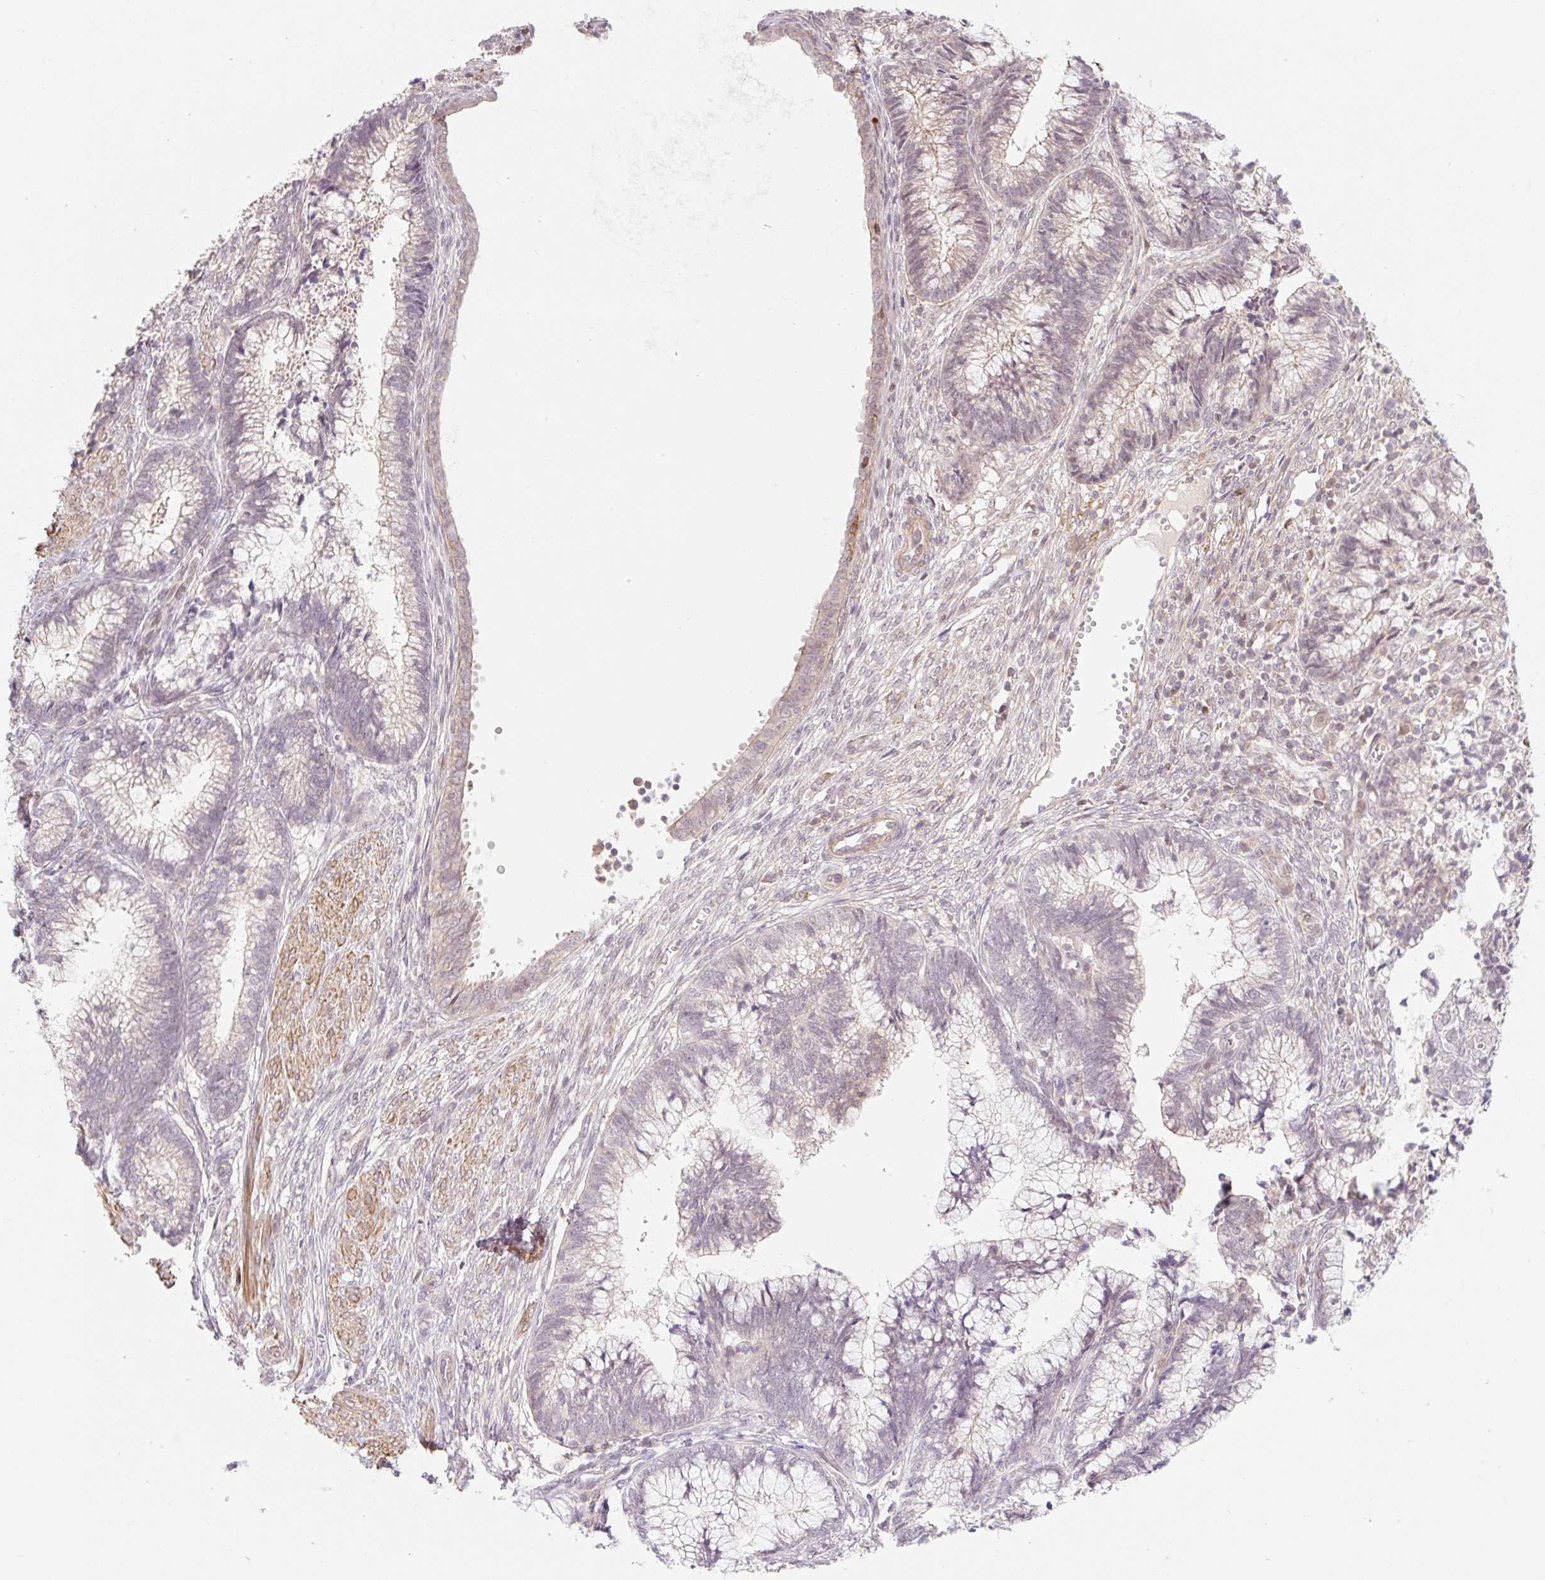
{"staining": {"intensity": "negative", "quantity": "none", "location": "none"}, "tissue": "cervical cancer", "cell_type": "Tumor cells", "image_type": "cancer", "snomed": [{"axis": "morphology", "description": "Adenocarcinoma, NOS"}, {"axis": "topography", "description": "Cervix"}], "caption": "DAB immunohistochemical staining of human cervical cancer (adenocarcinoma) exhibits no significant positivity in tumor cells. (DAB (3,3'-diaminobenzidine) IHC visualized using brightfield microscopy, high magnification).", "gene": "EMC10", "patient": {"sex": "female", "age": 44}}